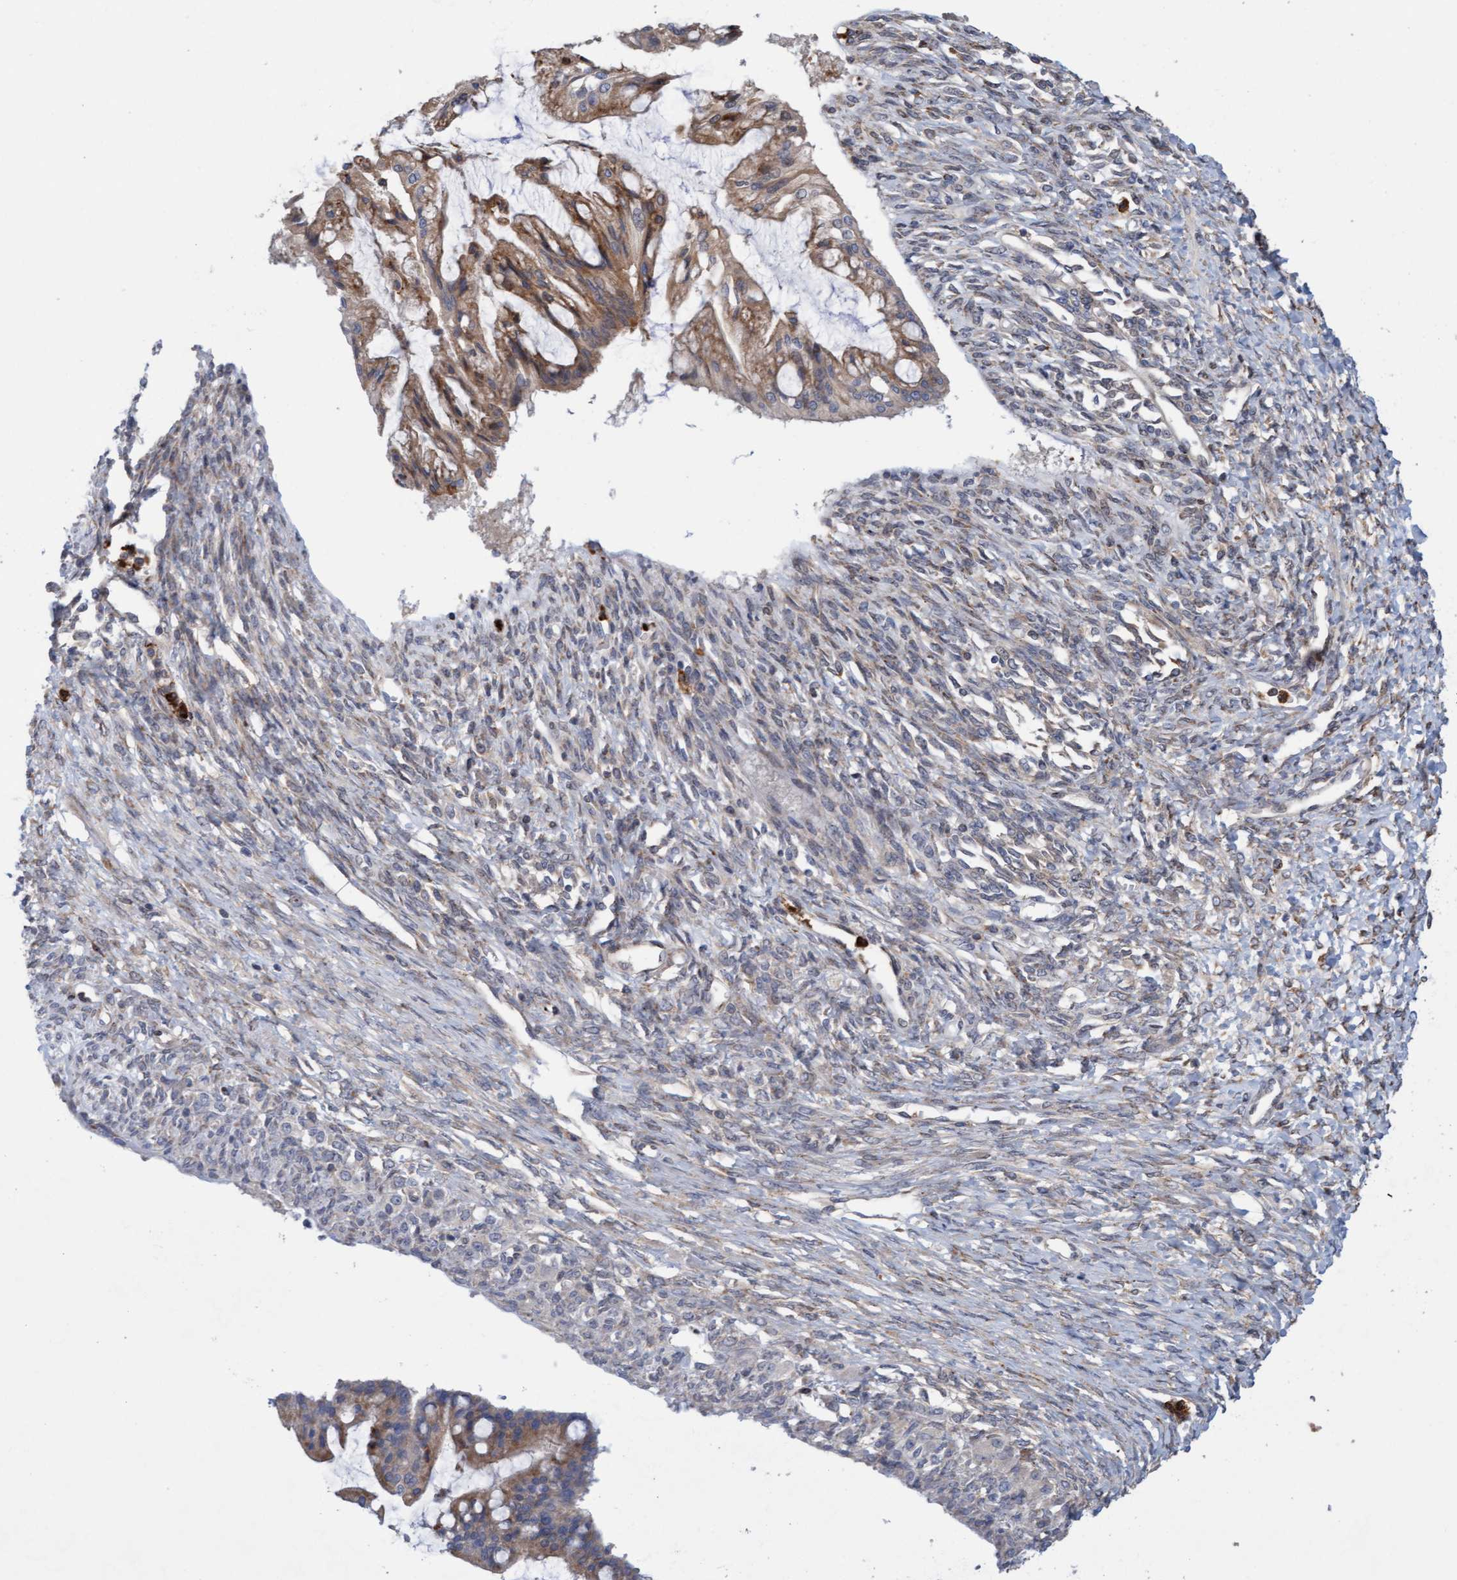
{"staining": {"intensity": "moderate", "quantity": ">75%", "location": "cytoplasmic/membranous"}, "tissue": "ovarian cancer", "cell_type": "Tumor cells", "image_type": "cancer", "snomed": [{"axis": "morphology", "description": "Cystadenocarcinoma, mucinous, NOS"}, {"axis": "topography", "description": "Ovary"}], "caption": "Human ovarian mucinous cystadenocarcinoma stained with a protein marker reveals moderate staining in tumor cells.", "gene": "MMP8", "patient": {"sex": "female", "age": 73}}